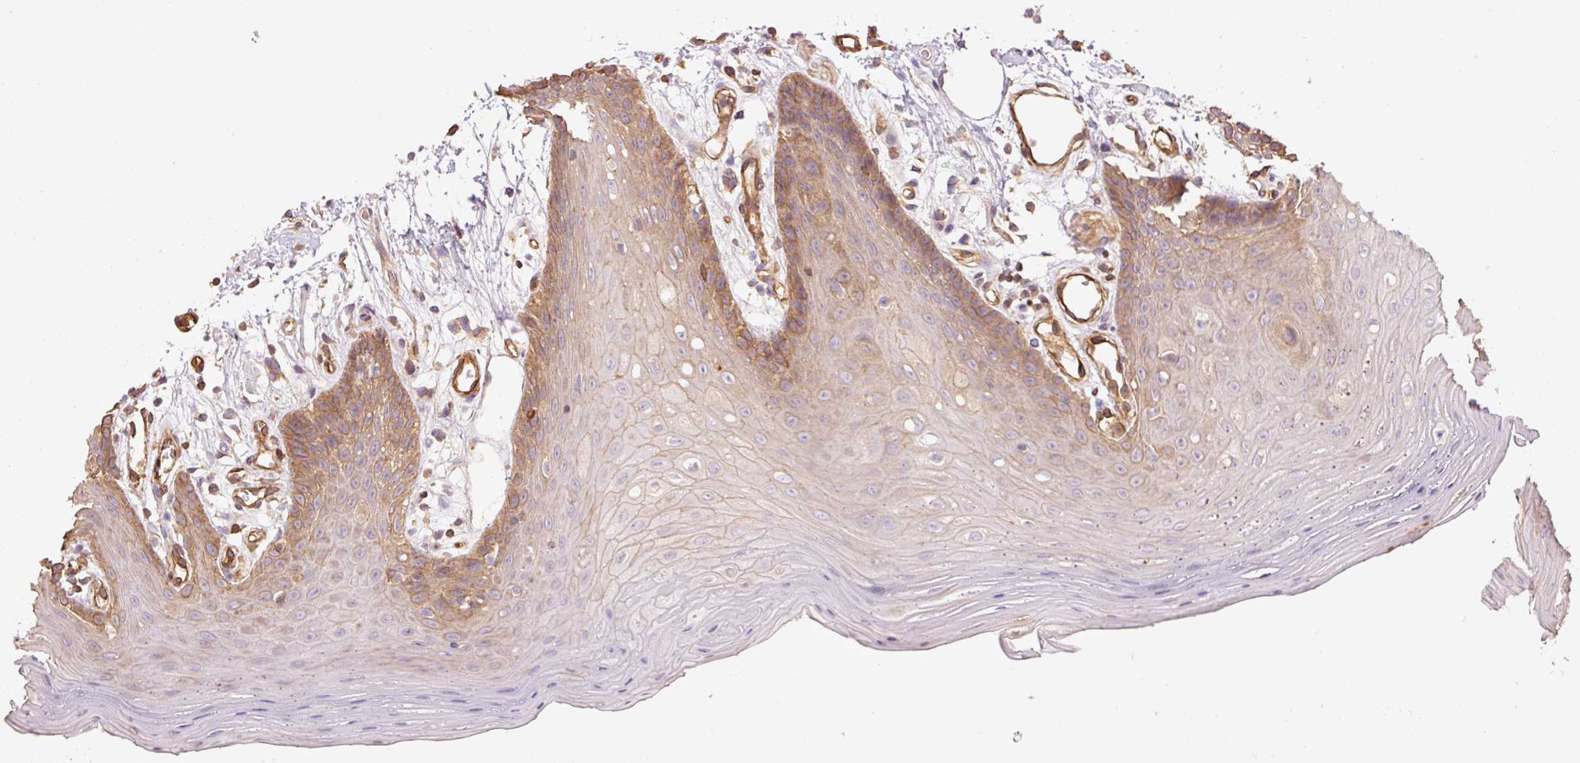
{"staining": {"intensity": "moderate", "quantity": "25%-75%", "location": "cytoplasmic/membranous"}, "tissue": "oral mucosa", "cell_type": "Squamous epithelial cells", "image_type": "normal", "snomed": [{"axis": "morphology", "description": "Normal tissue, NOS"}, {"axis": "topography", "description": "Oral tissue"}, {"axis": "topography", "description": "Tounge, NOS"}], "caption": "The histopathology image demonstrates immunohistochemical staining of benign oral mucosa. There is moderate cytoplasmic/membranous staining is present in about 25%-75% of squamous epithelial cells.", "gene": "PPP1R1B", "patient": {"sex": "female", "age": 59}}